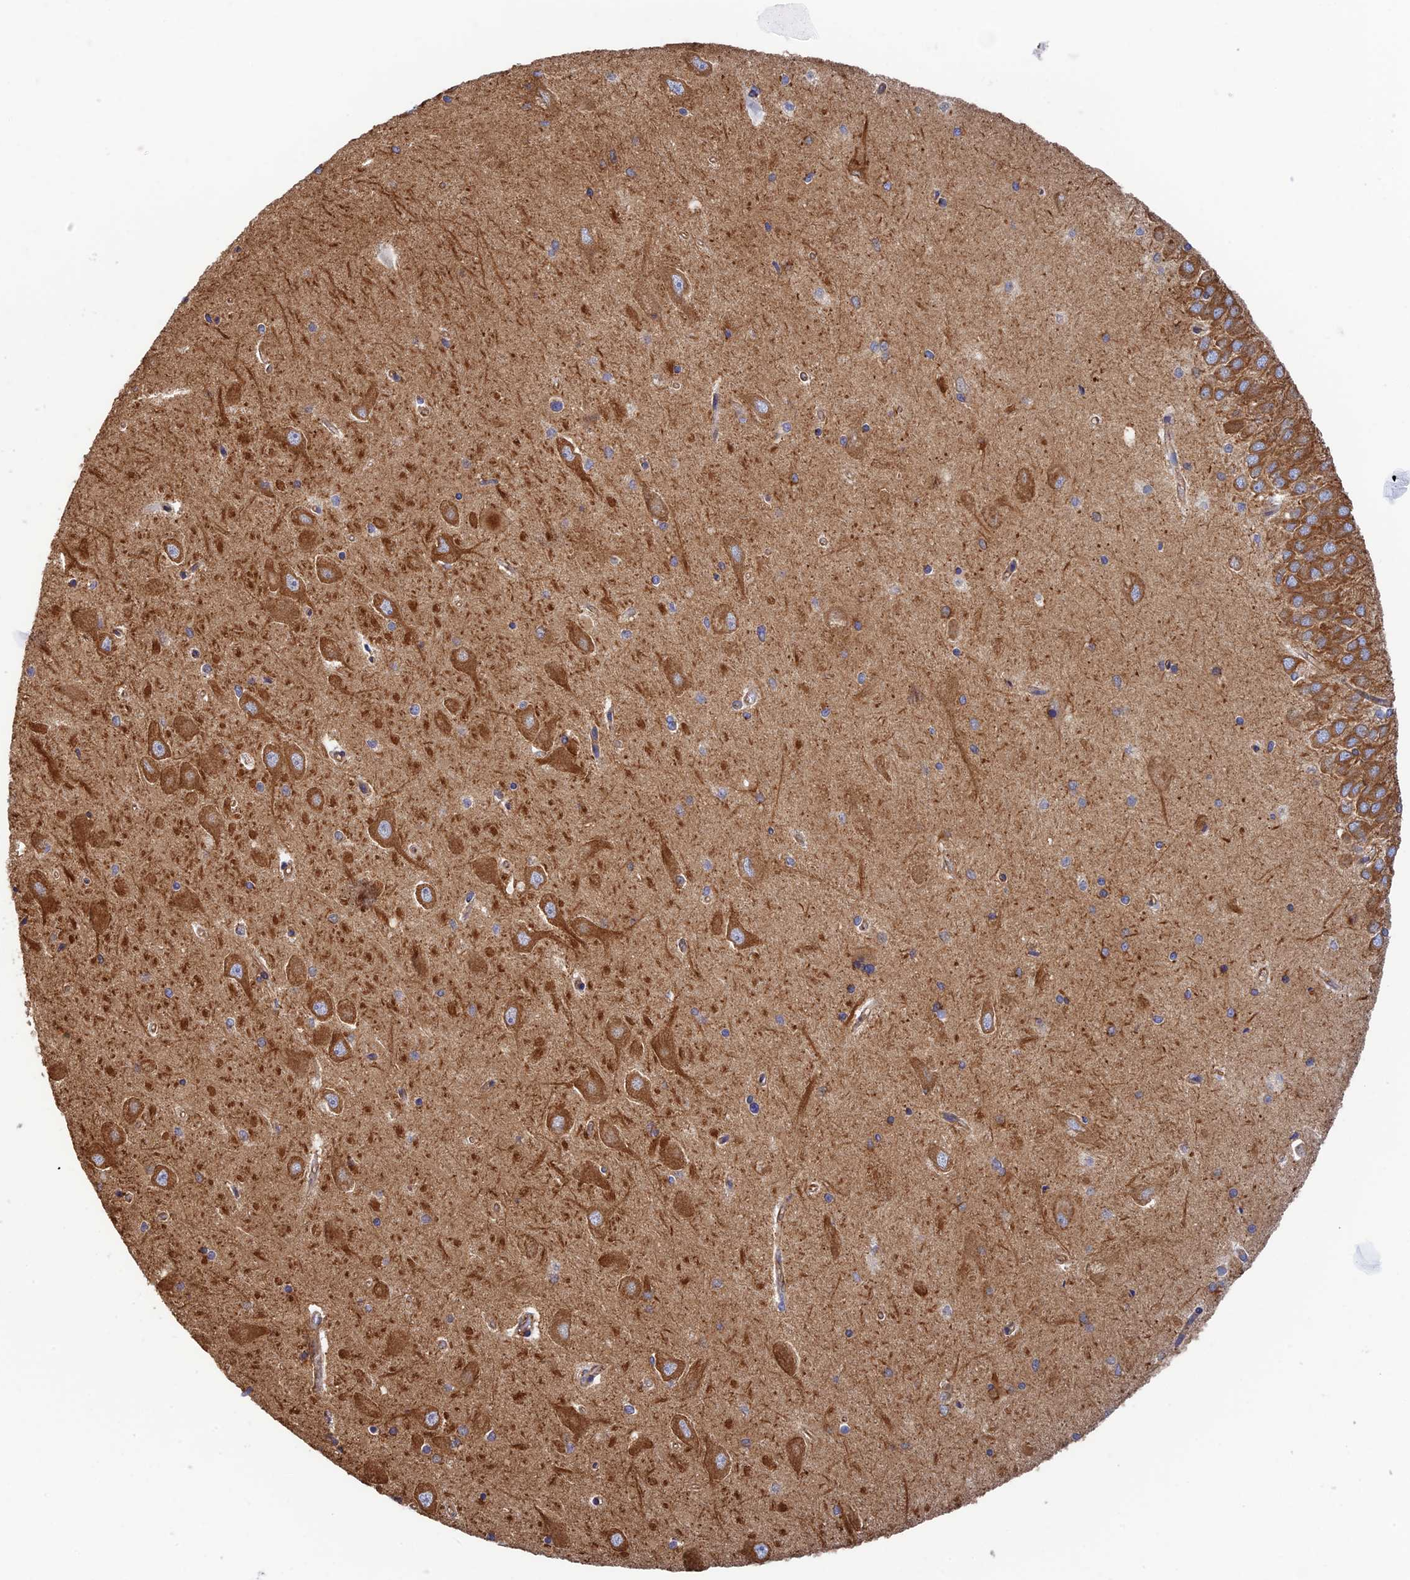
{"staining": {"intensity": "moderate", "quantity": ">75%", "location": "cytoplasmic/membranous"}, "tissue": "hippocampus", "cell_type": "Glial cells", "image_type": "normal", "snomed": [{"axis": "morphology", "description": "Normal tissue, NOS"}, {"axis": "topography", "description": "Hippocampus"}], "caption": "Immunohistochemical staining of benign hippocampus exhibits >75% levels of moderate cytoplasmic/membranous protein positivity in approximately >75% of glial cells.", "gene": "DCTN2", "patient": {"sex": "male", "age": 45}}